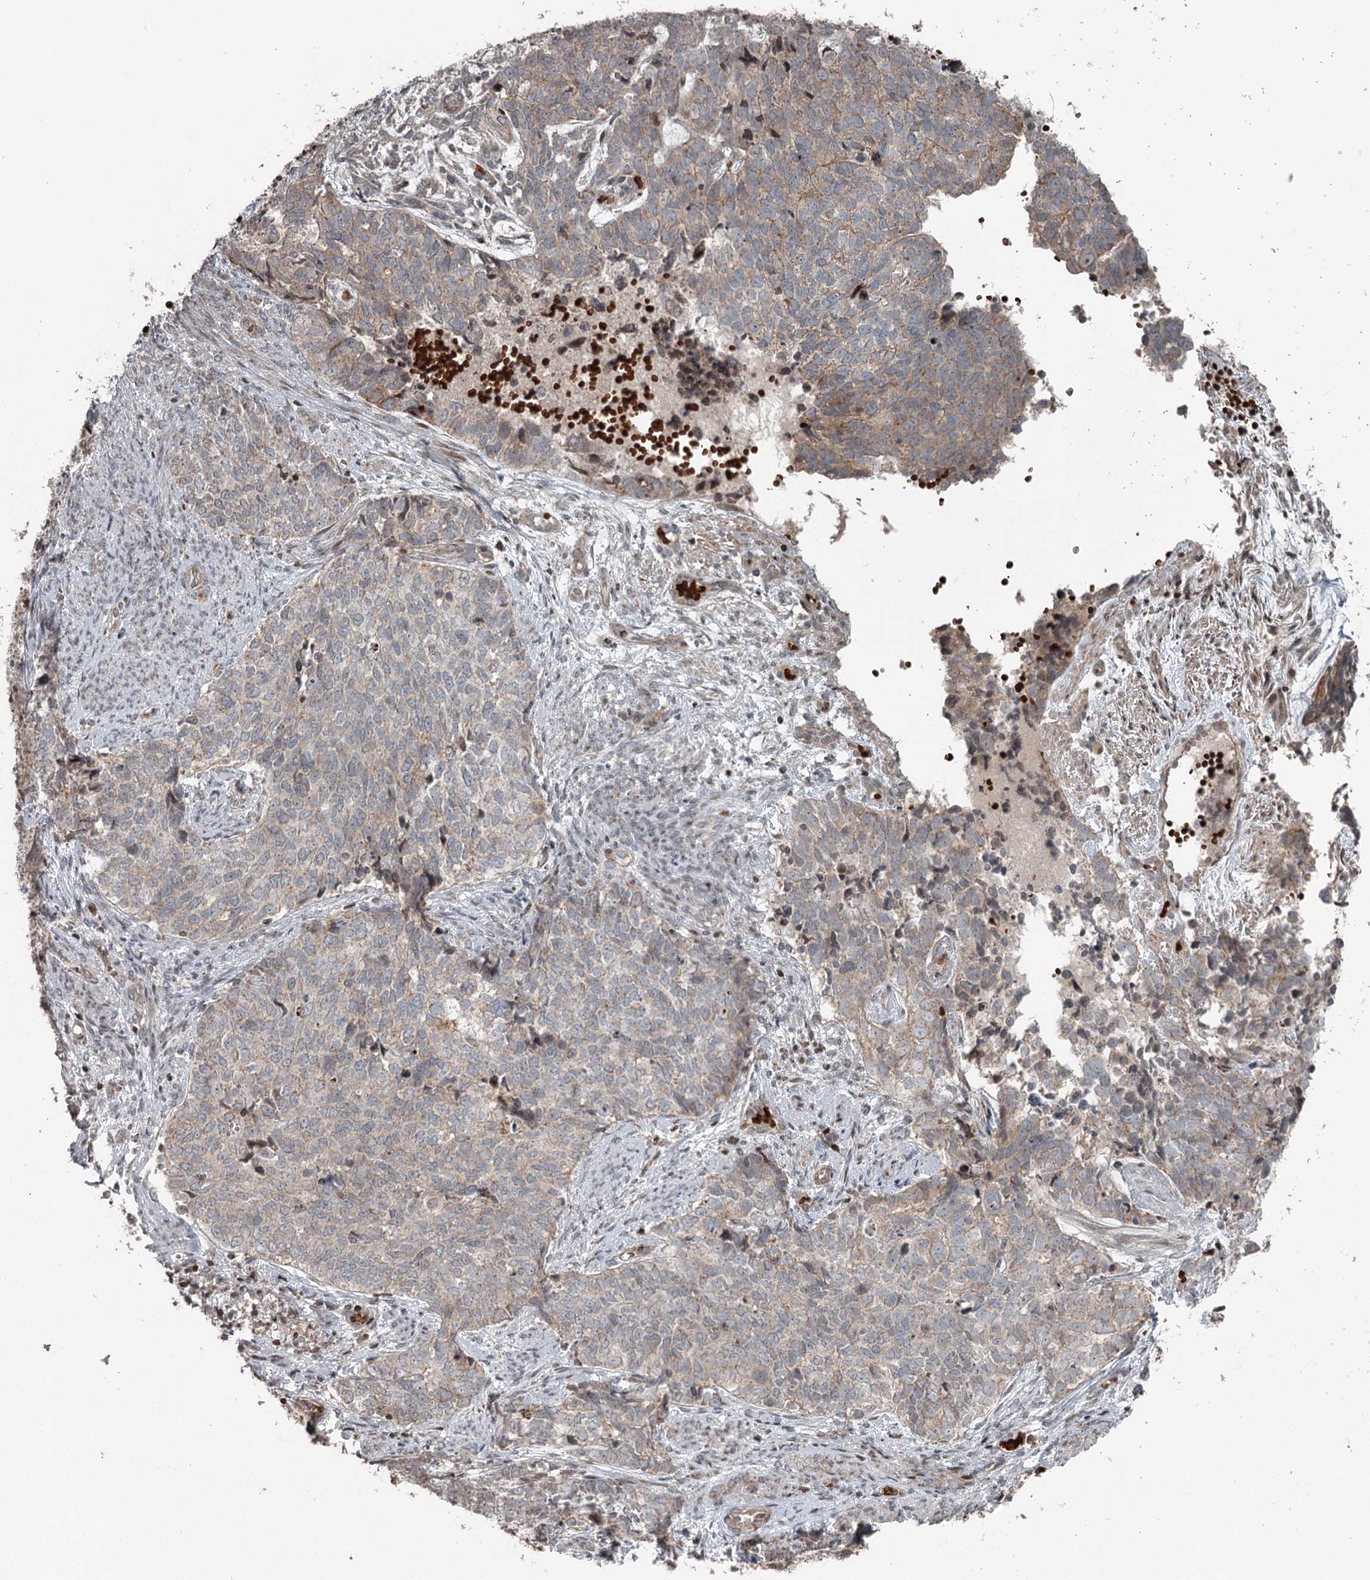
{"staining": {"intensity": "weak", "quantity": "25%-75%", "location": "cytoplasmic/membranous"}, "tissue": "cervical cancer", "cell_type": "Tumor cells", "image_type": "cancer", "snomed": [{"axis": "morphology", "description": "Squamous cell carcinoma, NOS"}, {"axis": "topography", "description": "Cervix"}], "caption": "Cervical cancer (squamous cell carcinoma) stained with DAB (3,3'-diaminobenzidine) immunohistochemistry demonstrates low levels of weak cytoplasmic/membranous positivity in approximately 25%-75% of tumor cells.", "gene": "RASSF8", "patient": {"sex": "female", "age": 63}}